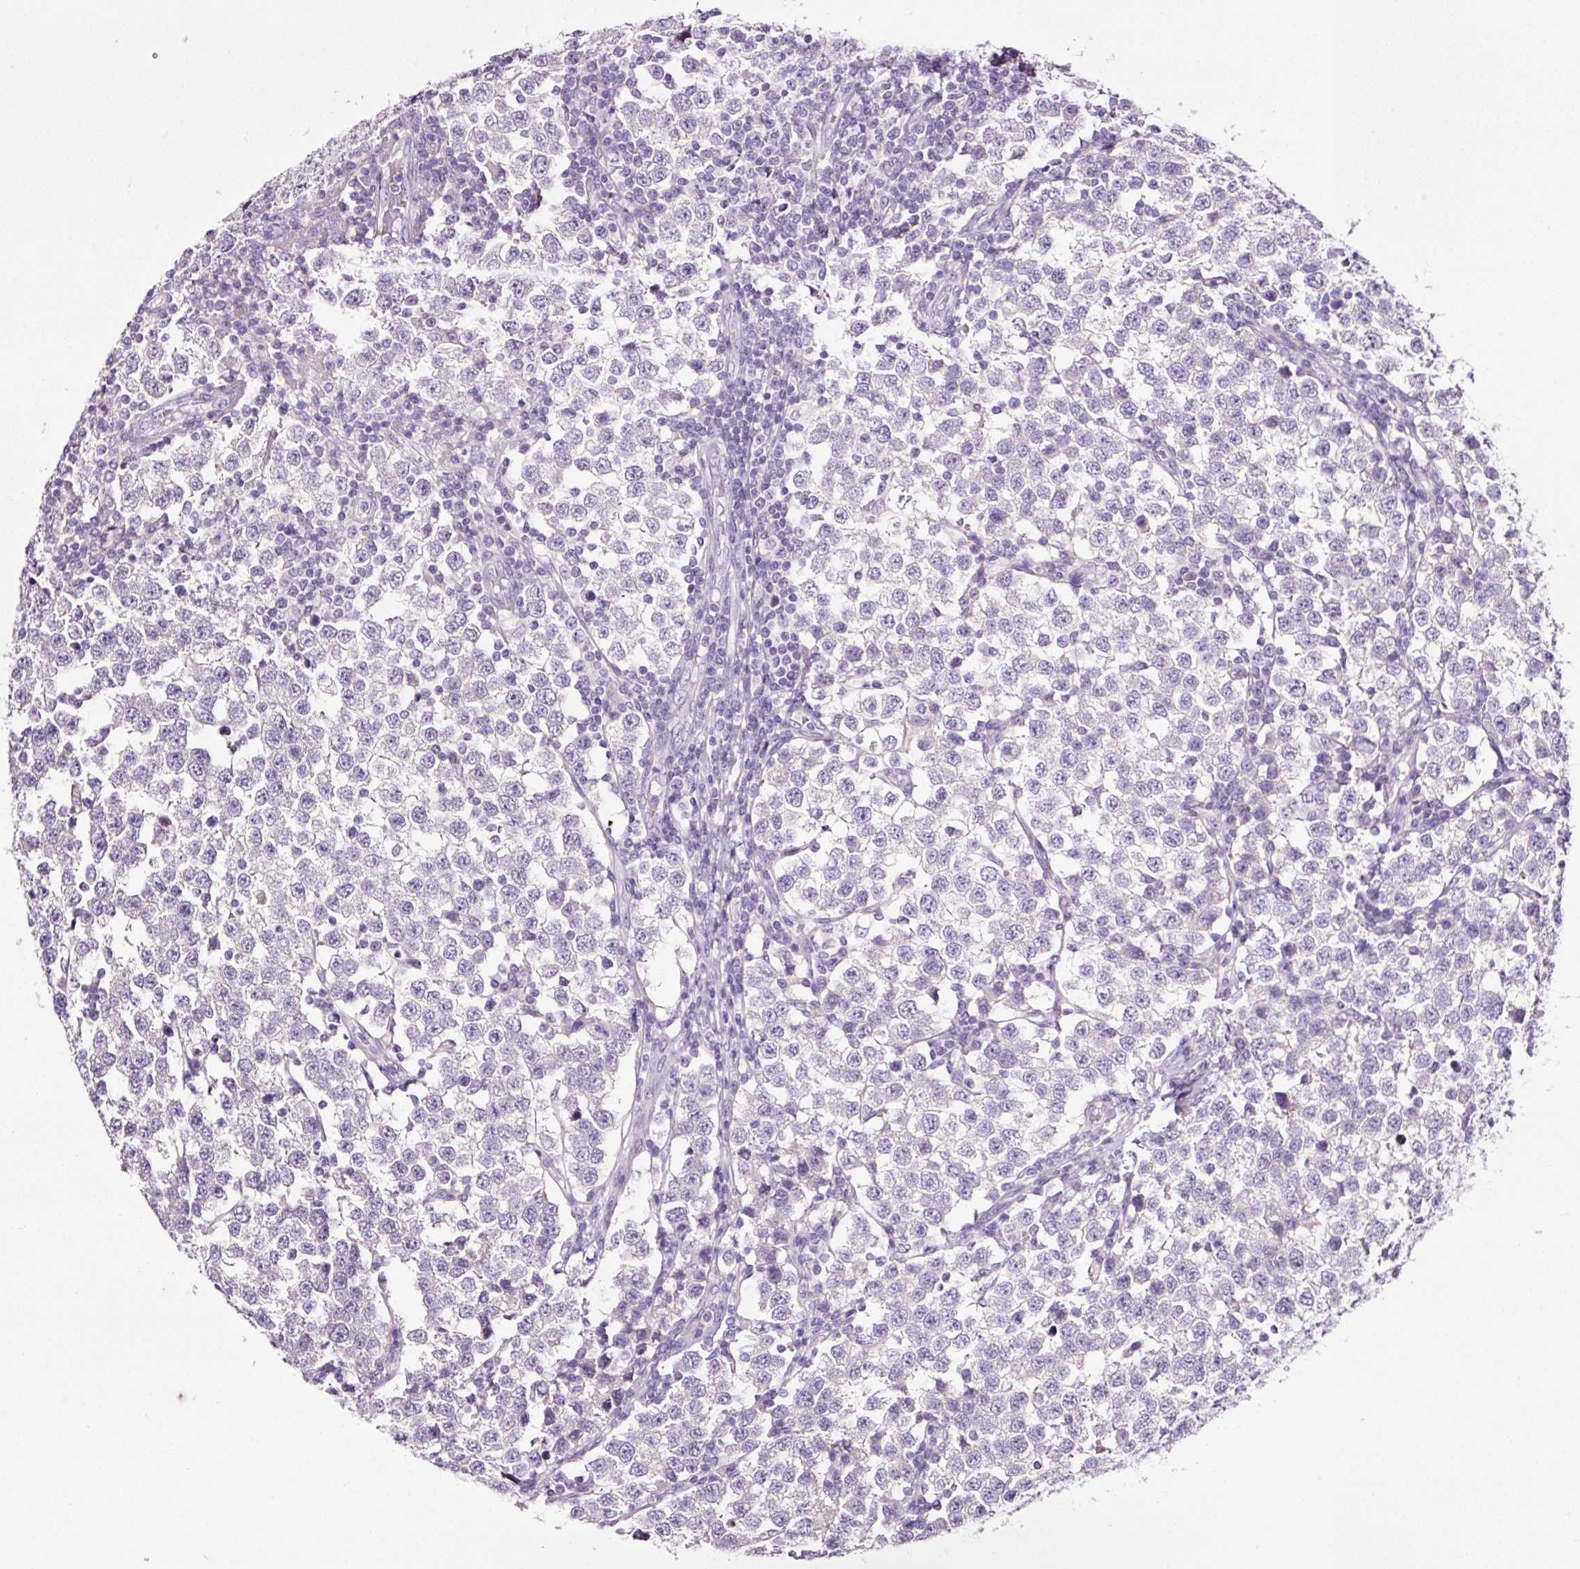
{"staining": {"intensity": "negative", "quantity": "none", "location": "none"}, "tissue": "testis cancer", "cell_type": "Tumor cells", "image_type": "cancer", "snomed": [{"axis": "morphology", "description": "Seminoma, NOS"}, {"axis": "topography", "description": "Testis"}], "caption": "Immunohistochemical staining of human testis cancer demonstrates no significant expression in tumor cells.", "gene": "PAM", "patient": {"sex": "male", "age": 34}}